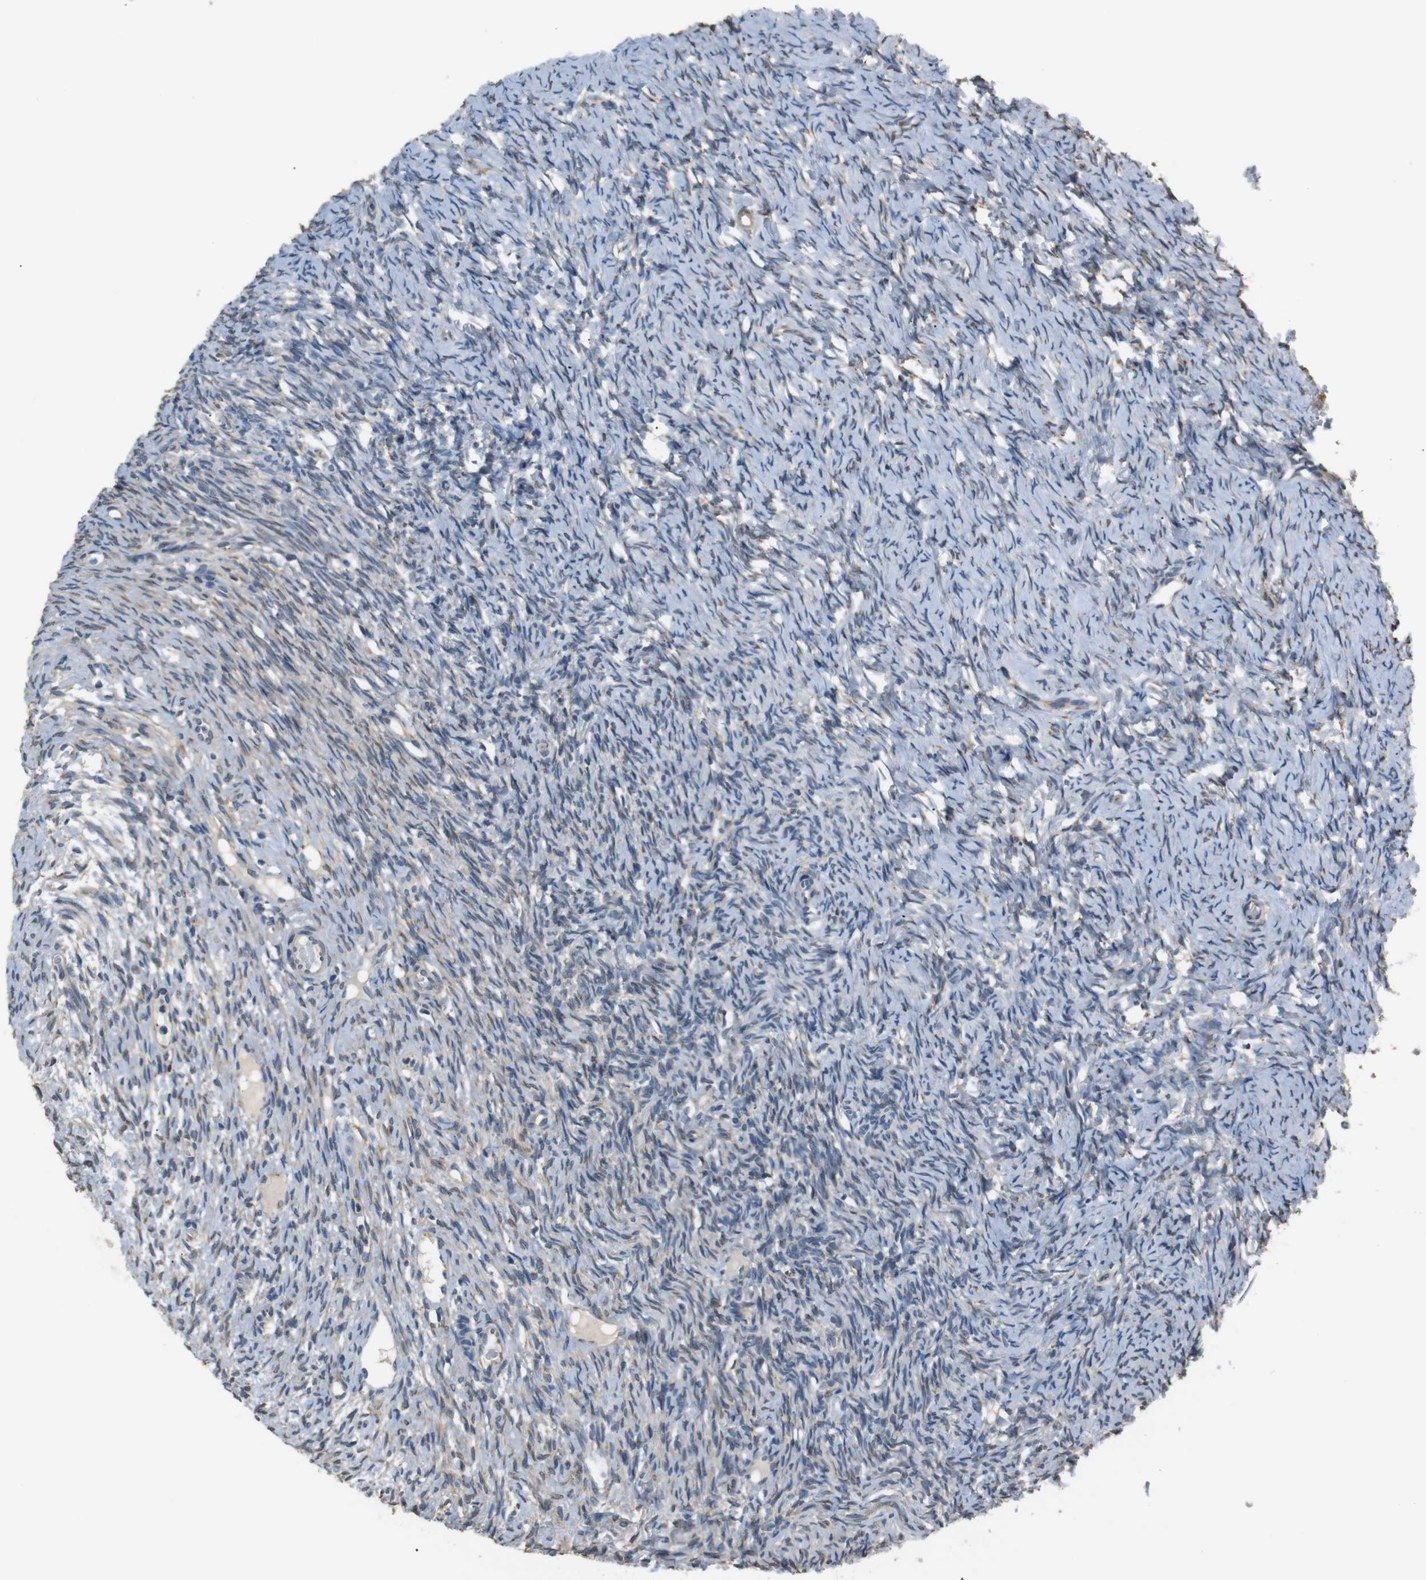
{"staining": {"intensity": "moderate", "quantity": ">75%", "location": "cytoplasmic/membranous"}, "tissue": "ovary", "cell_type": "Follicle cells", "image_type": "normal", "snomed": [{"axis": "morphology", "description": "Normal tissue, NOS"}, {"axis": "topography", "description": "Ovary"}], "caption": "Protein staining of benign ovary shows moderate cytoplasmic/membranous positivity in approximately >75% of follicle cells.", "gene": "TMED2", "patient": {"sex": "female", "age": 33}}